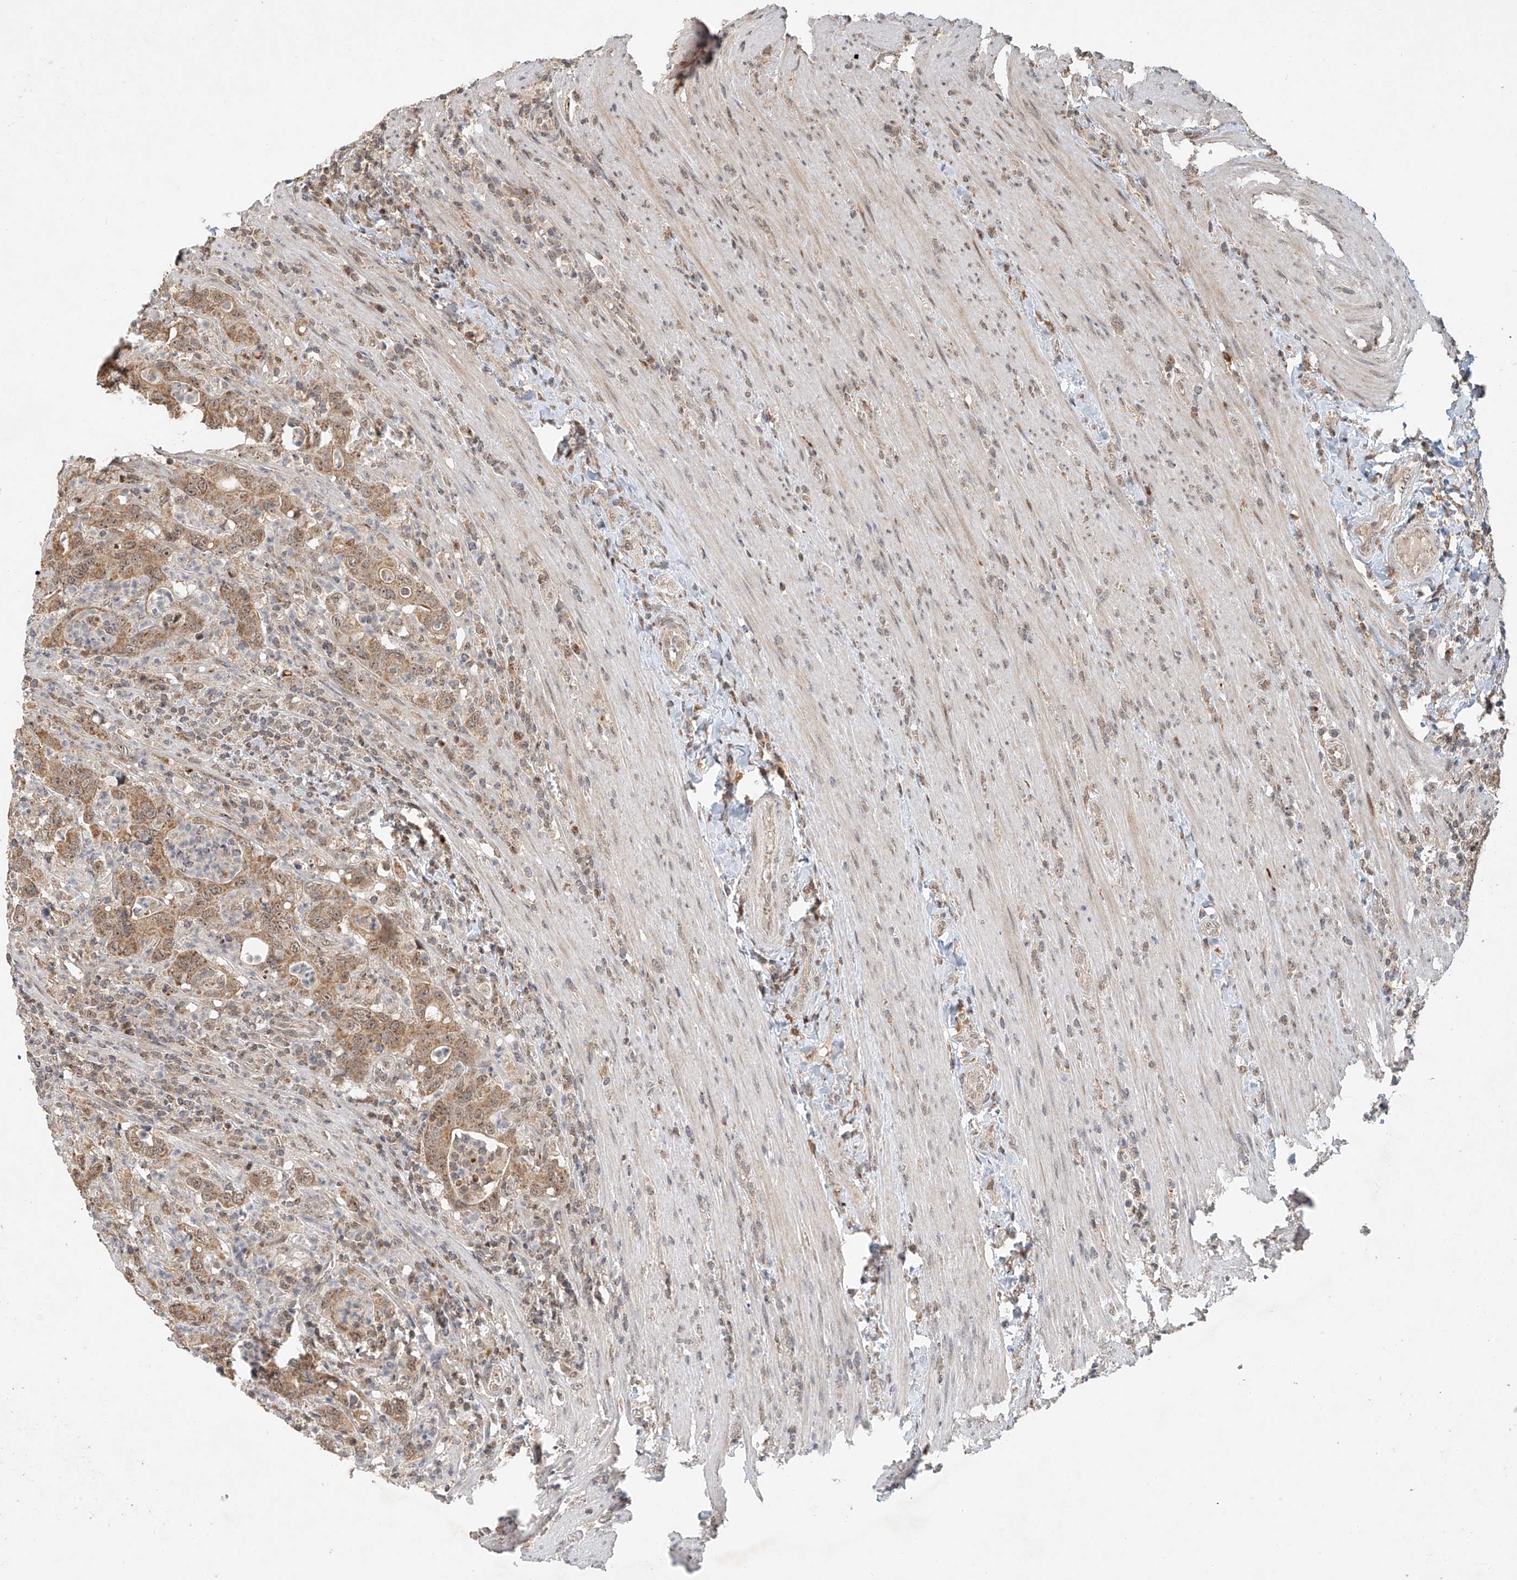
{"staining": {"intensity": "moderate", "quantity": ">75%", "location": "cytoplasmic/membranous"}, "tissue": "colorectal cancer", "cell_type": "Tumor cells", "image_type": "cancer", "snomed": [{"axis": "morphology", "description": "Adenocarcinoma, NOS"}, {"axis": "topography", "description": "Colon"}], "caption": "Immunohistochemical staining of colorectal cancer (adenocarcinoma) reveals moderate cytoplasmic/membranous protein positivity in approximately >75% of tumor cells.", "gene": "SYTL3", "patient": {"sex": "female", "age": 75}}